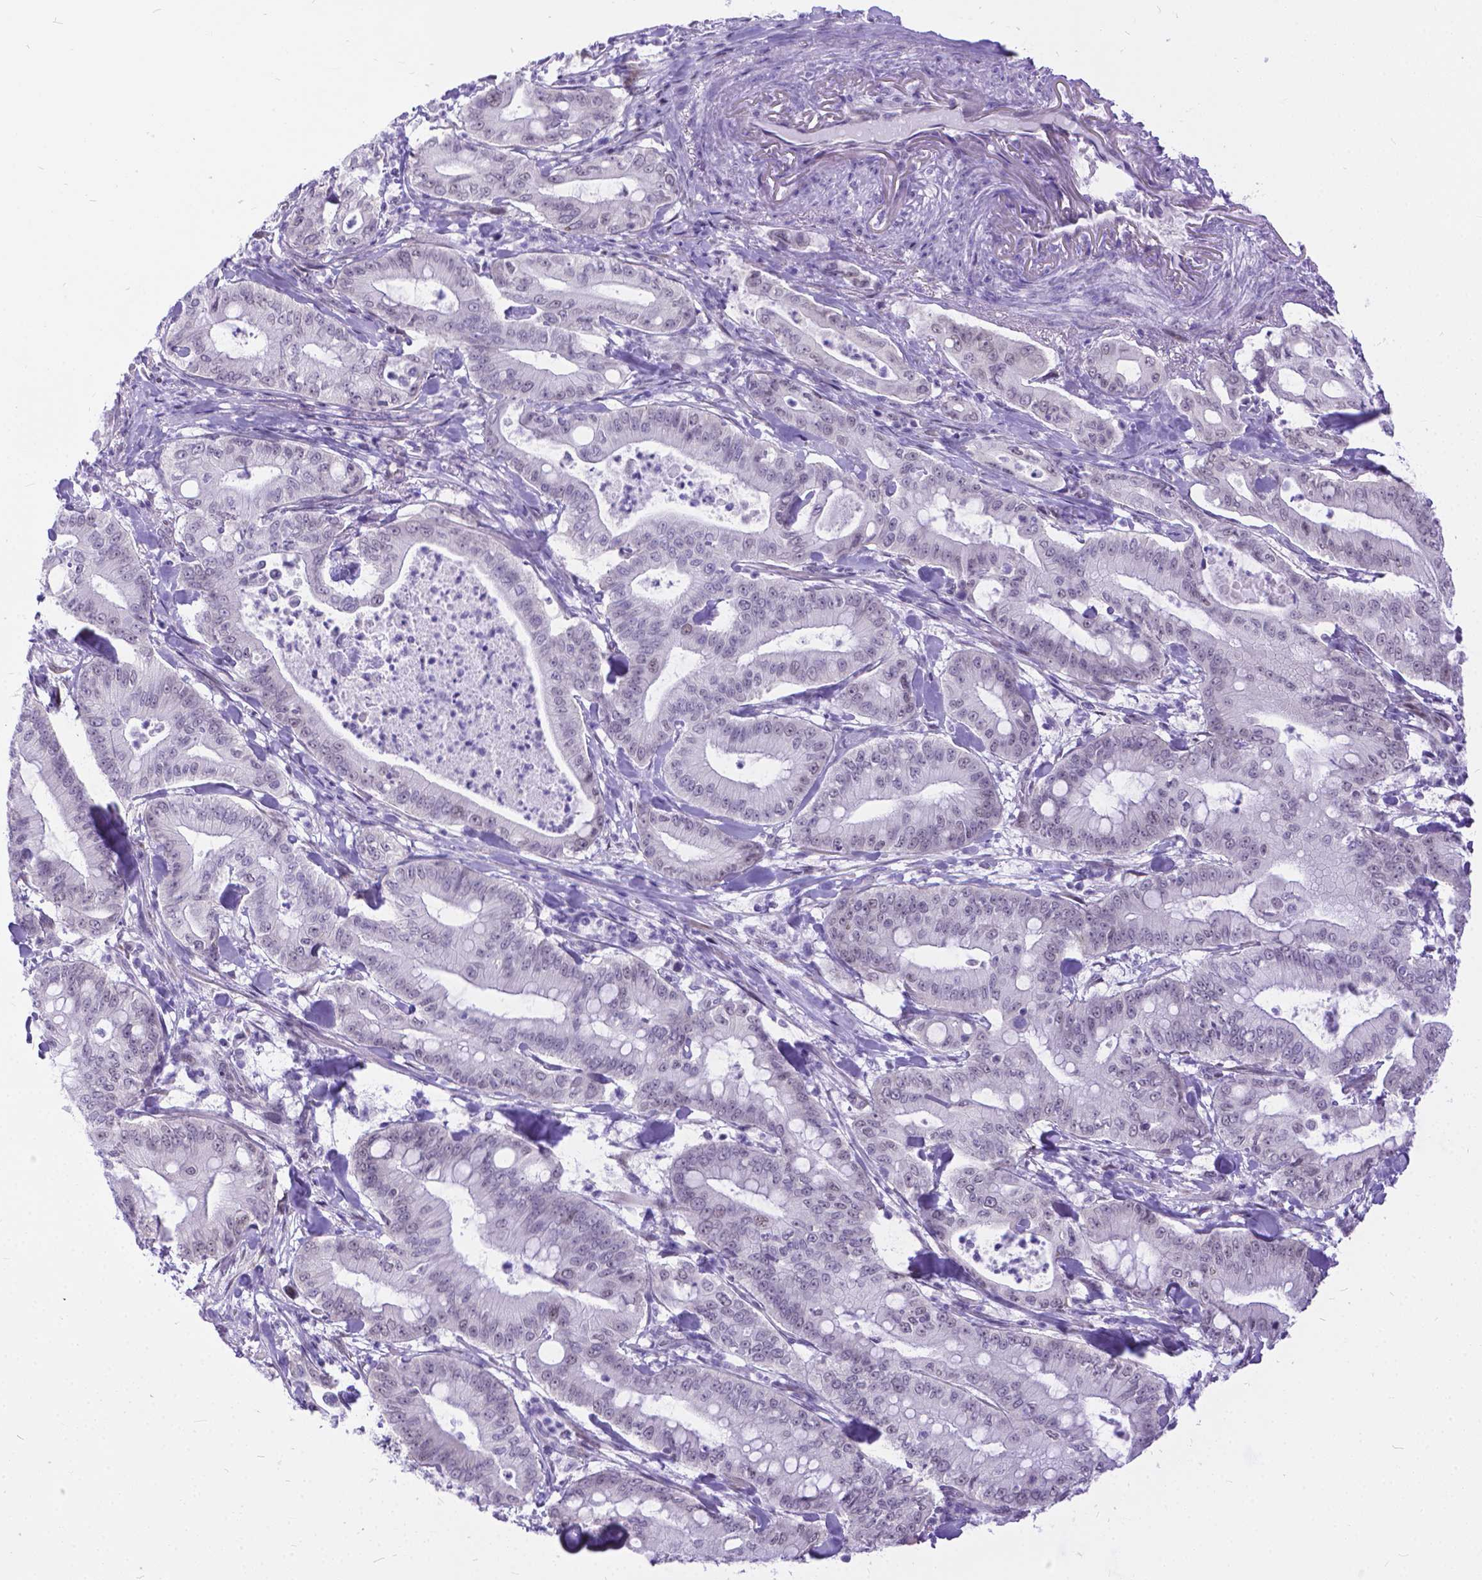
{"staining": {"intensity": "negative", "quantity": "none", "location": "none"}, "tissue": "pancreatic cancer", "cell_type": "Tumor cells", "image_type": "cancer", "snomed": [{"axis": "morphology", "description": "Adenocarcinoma, NOS"}, {"axis": "topography", "description": "Pancreas"}], "caption": "Protein analysis of pancreatic cancer demonstrates no significant positivity in tumor cells.", "gene": "FAM124B", "patient": {"sex": "male", "age": 71}}